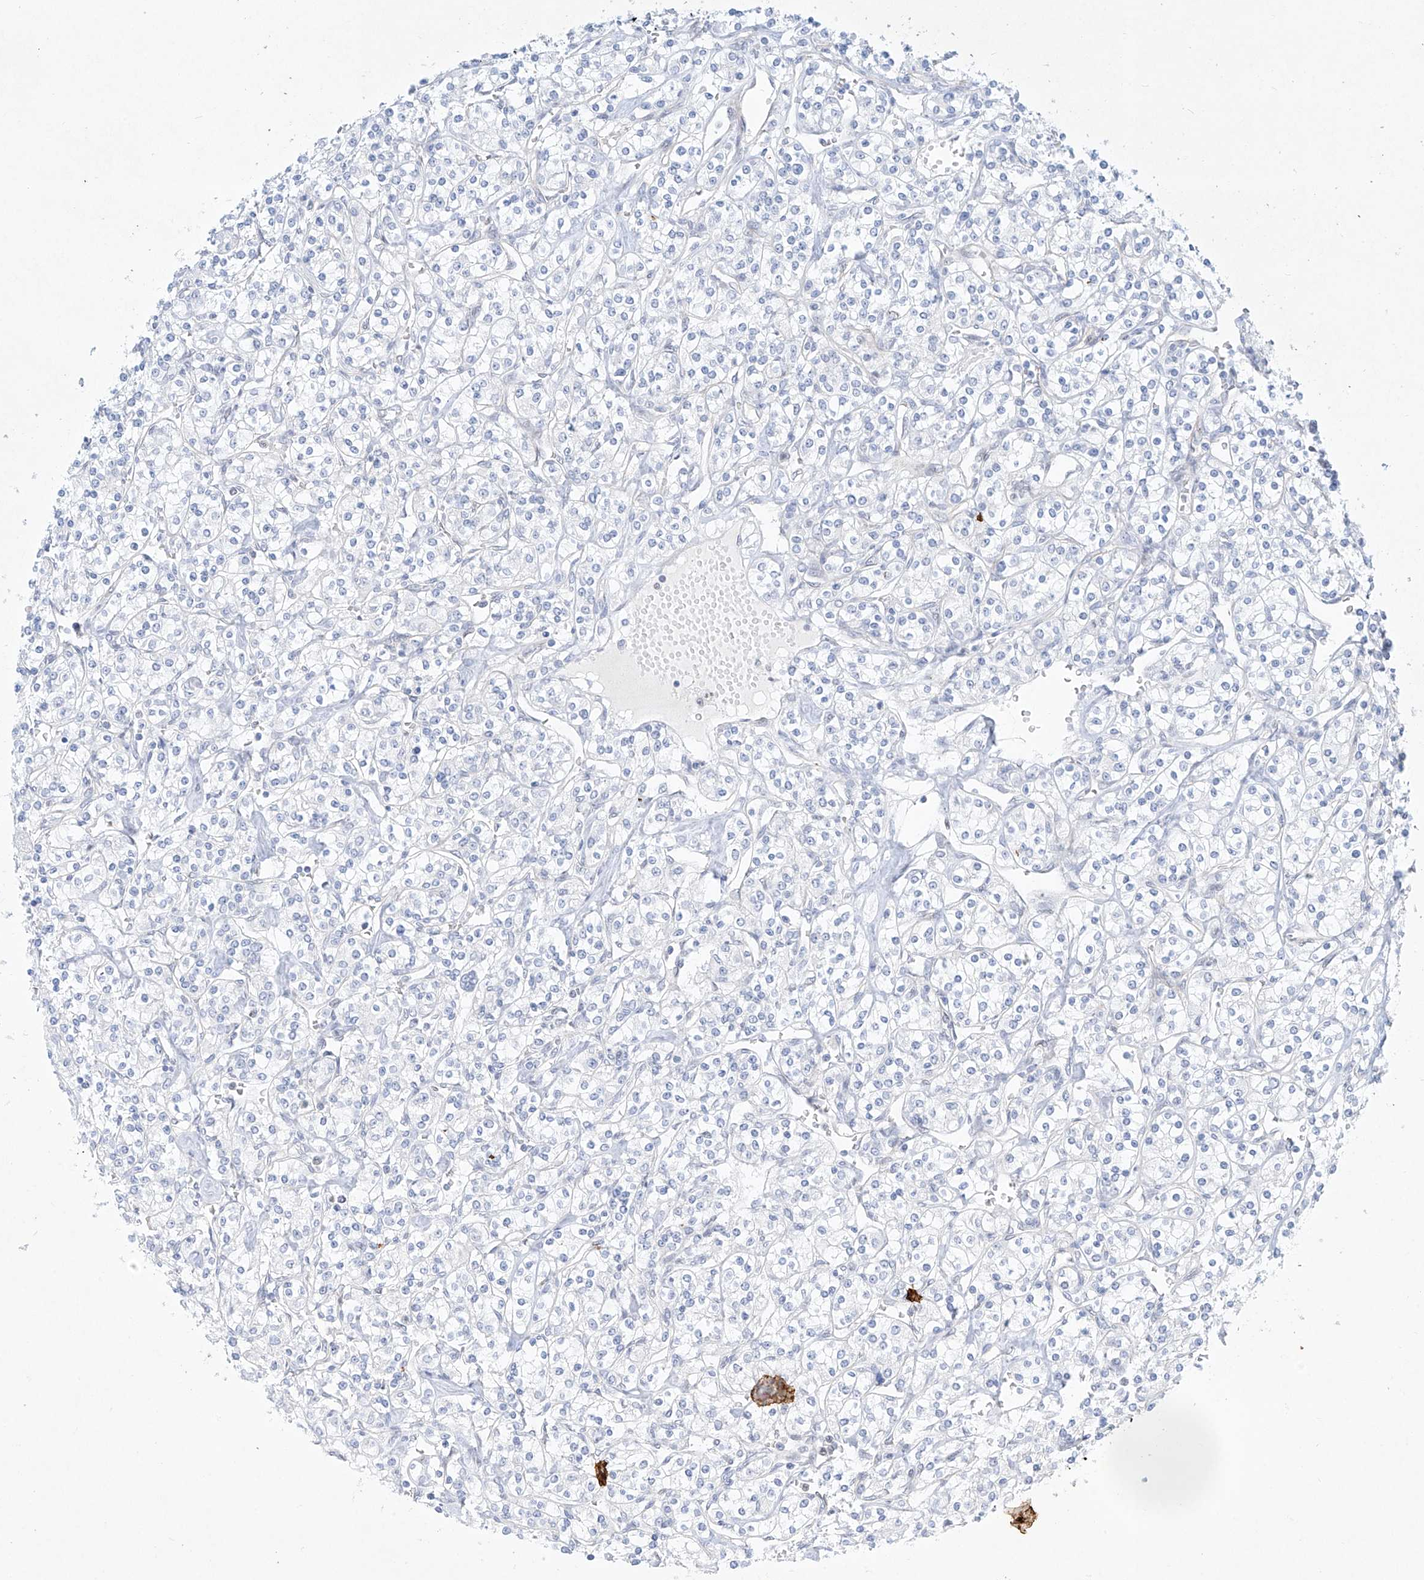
{"staining": {"intensity": "negative", "quantity": "none", "location": "none"}, "tissue": "renal cancer", "cell_type": "Tumor cells", "image_type": "cancer", "snomed": [{"axis": "morphology", "description": "Adenocarcinoma, NOS"}, {"axis": "topography", "description": "Kidney"}], "caption": "Immunohistochemistry (IHC) of renal adenocarcinoma displays no staining in tumor cells.", "gene": "REEP2", "patient": {"sex": "male", "age": 77}}